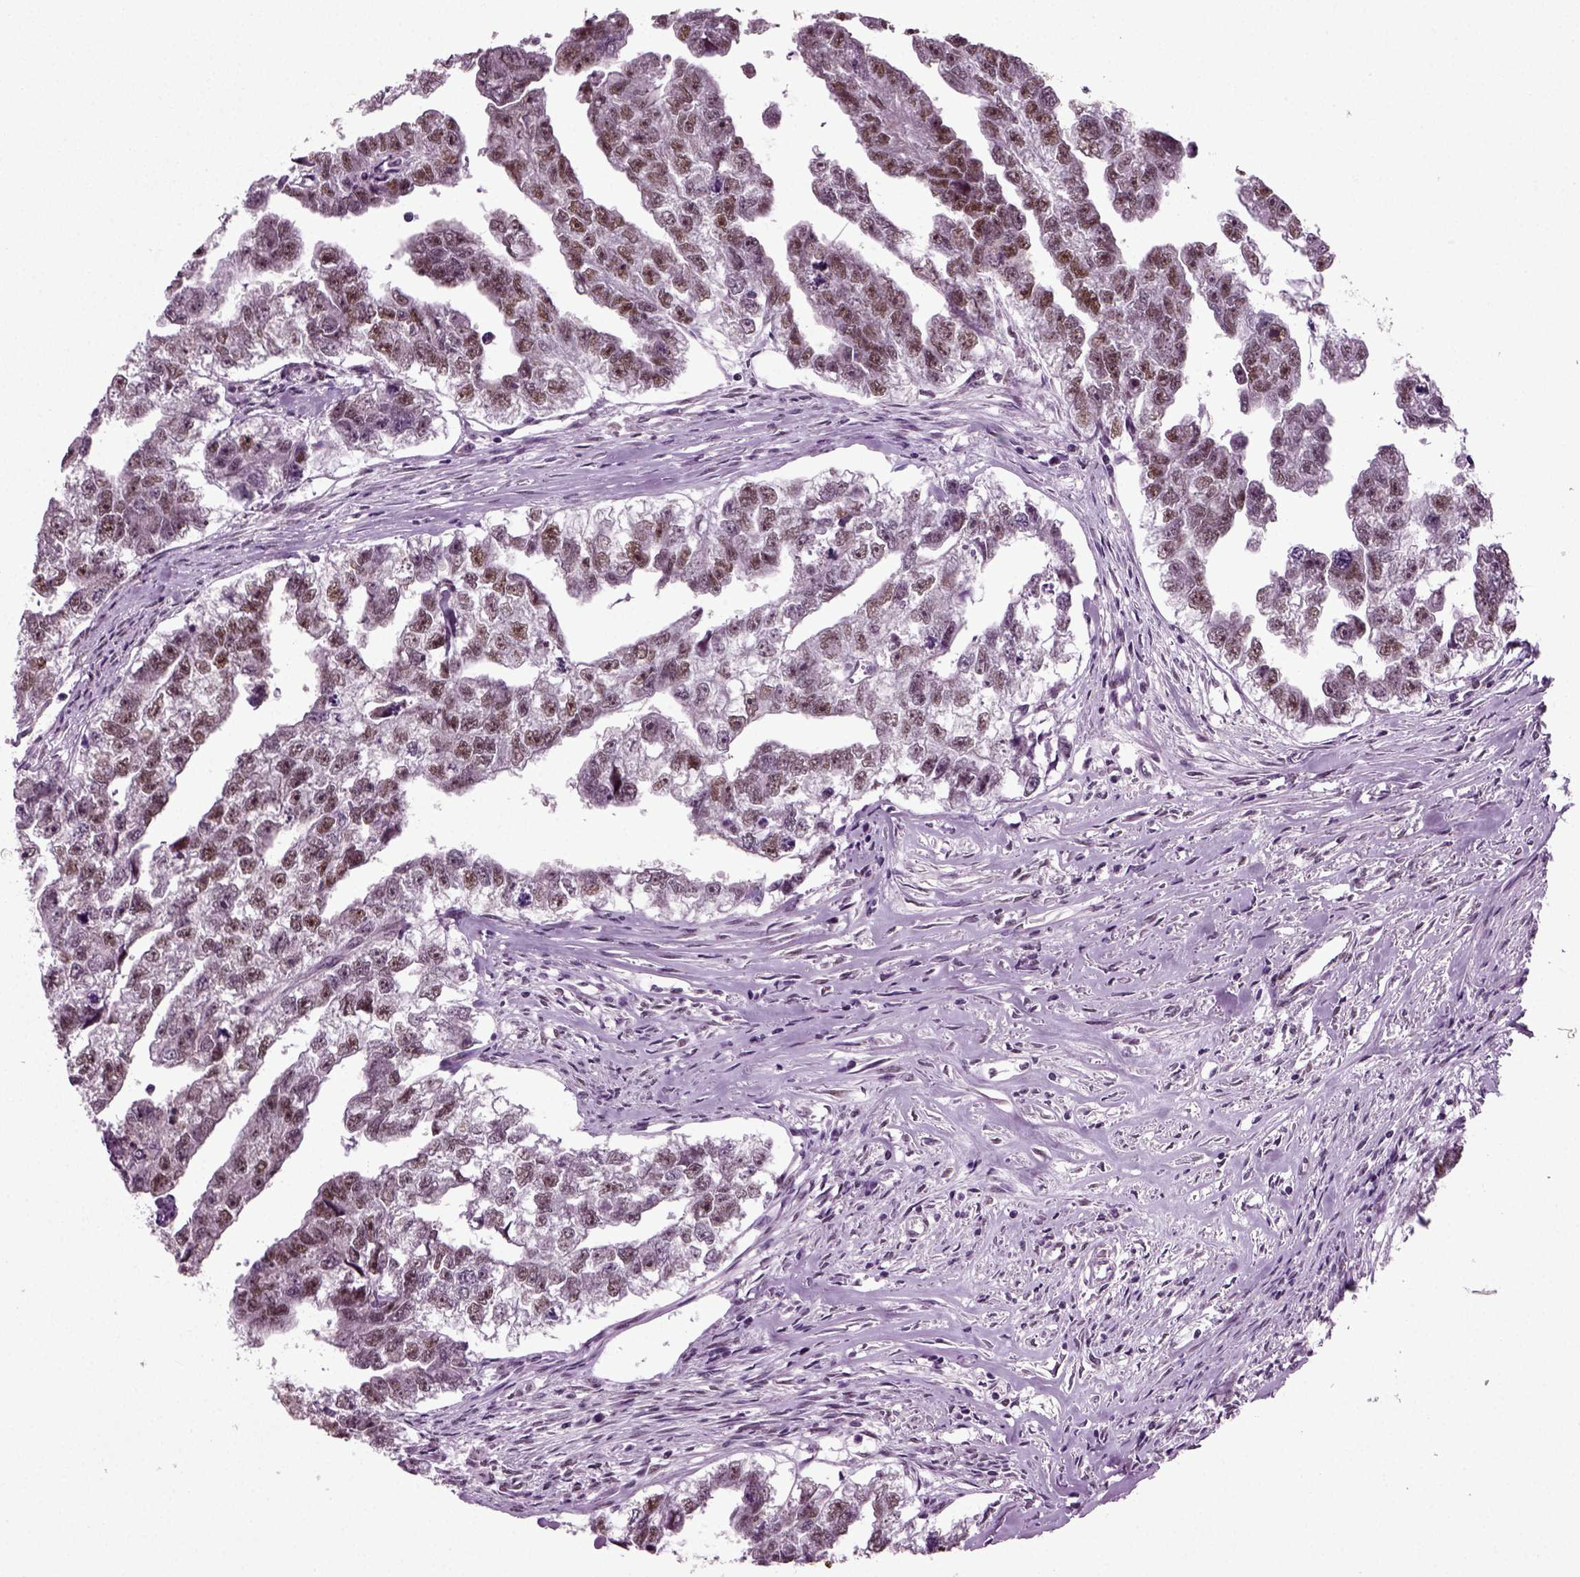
{"staining": {"intensity": "strong", "quantity": "25%-75%", "location": "nuclear"}, "tissue": "testis cancer", "cell_type": "Tumor cells", "image_type": "cancer", "snomed": [{"axis": "morphology", "description": "Carcinoma, Embryonal, NOS"}, {"axis": "morphology", "description": "Teratoma, malignant, NOS"}, {"axis": "topography", "description": "Testis"}], "caption": "Immunohistochemistry (DAB) staining of human testis embryonal carcinoma shows strong nuclear protein positivity in approximately 25%-75% of tumor cells. Immunohistochemistry (ihc) stains the protein of interest in brown and the nuclei are stained blue.", "gene": "RCOR3", "patient": {"sex": "male", "age": 44}}